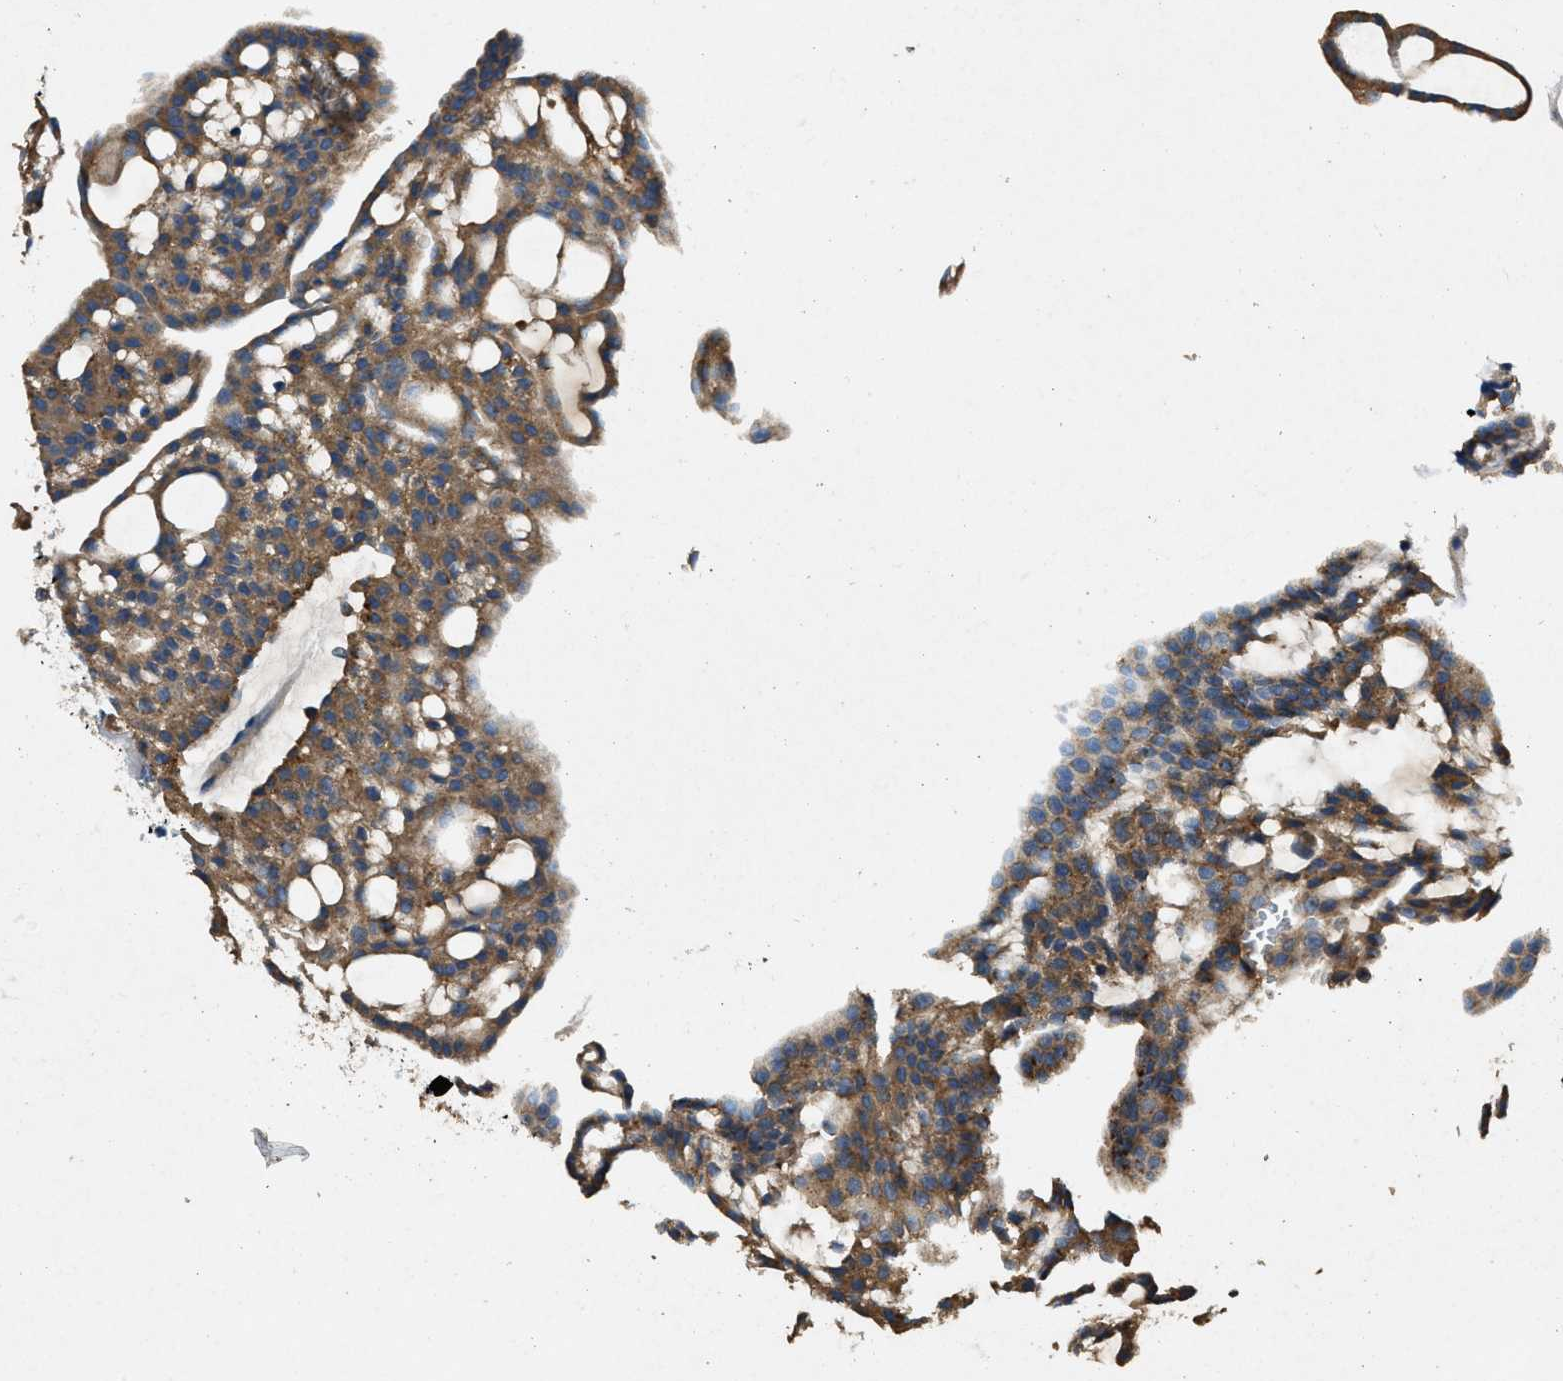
{"staining": {"intensity": "moderate", "quantity": ">75%", "location": "cytoplasmic/membranous"}, "tissue": "renal cancer", "cell_type": "Tumor cells", "image_type": "cancer", "snomed": [{"axis": "morphology", "description": "Adenocarcinoma, NOS"}, {"axis": "topography", "description": "Kidney"}], "caption": "DAB (3,3'-diaminobenzidine) immunohistochemical staining of human adenocarcinoma (renal) exhibits moderate cytoplasmic/membranous protein expression in about >75% of tumor cells. (DAB IHC with brightfield microscopy, high magnification).", "gene": "BLOC1S1", "patient": {"sex": "male", "age": 63}}